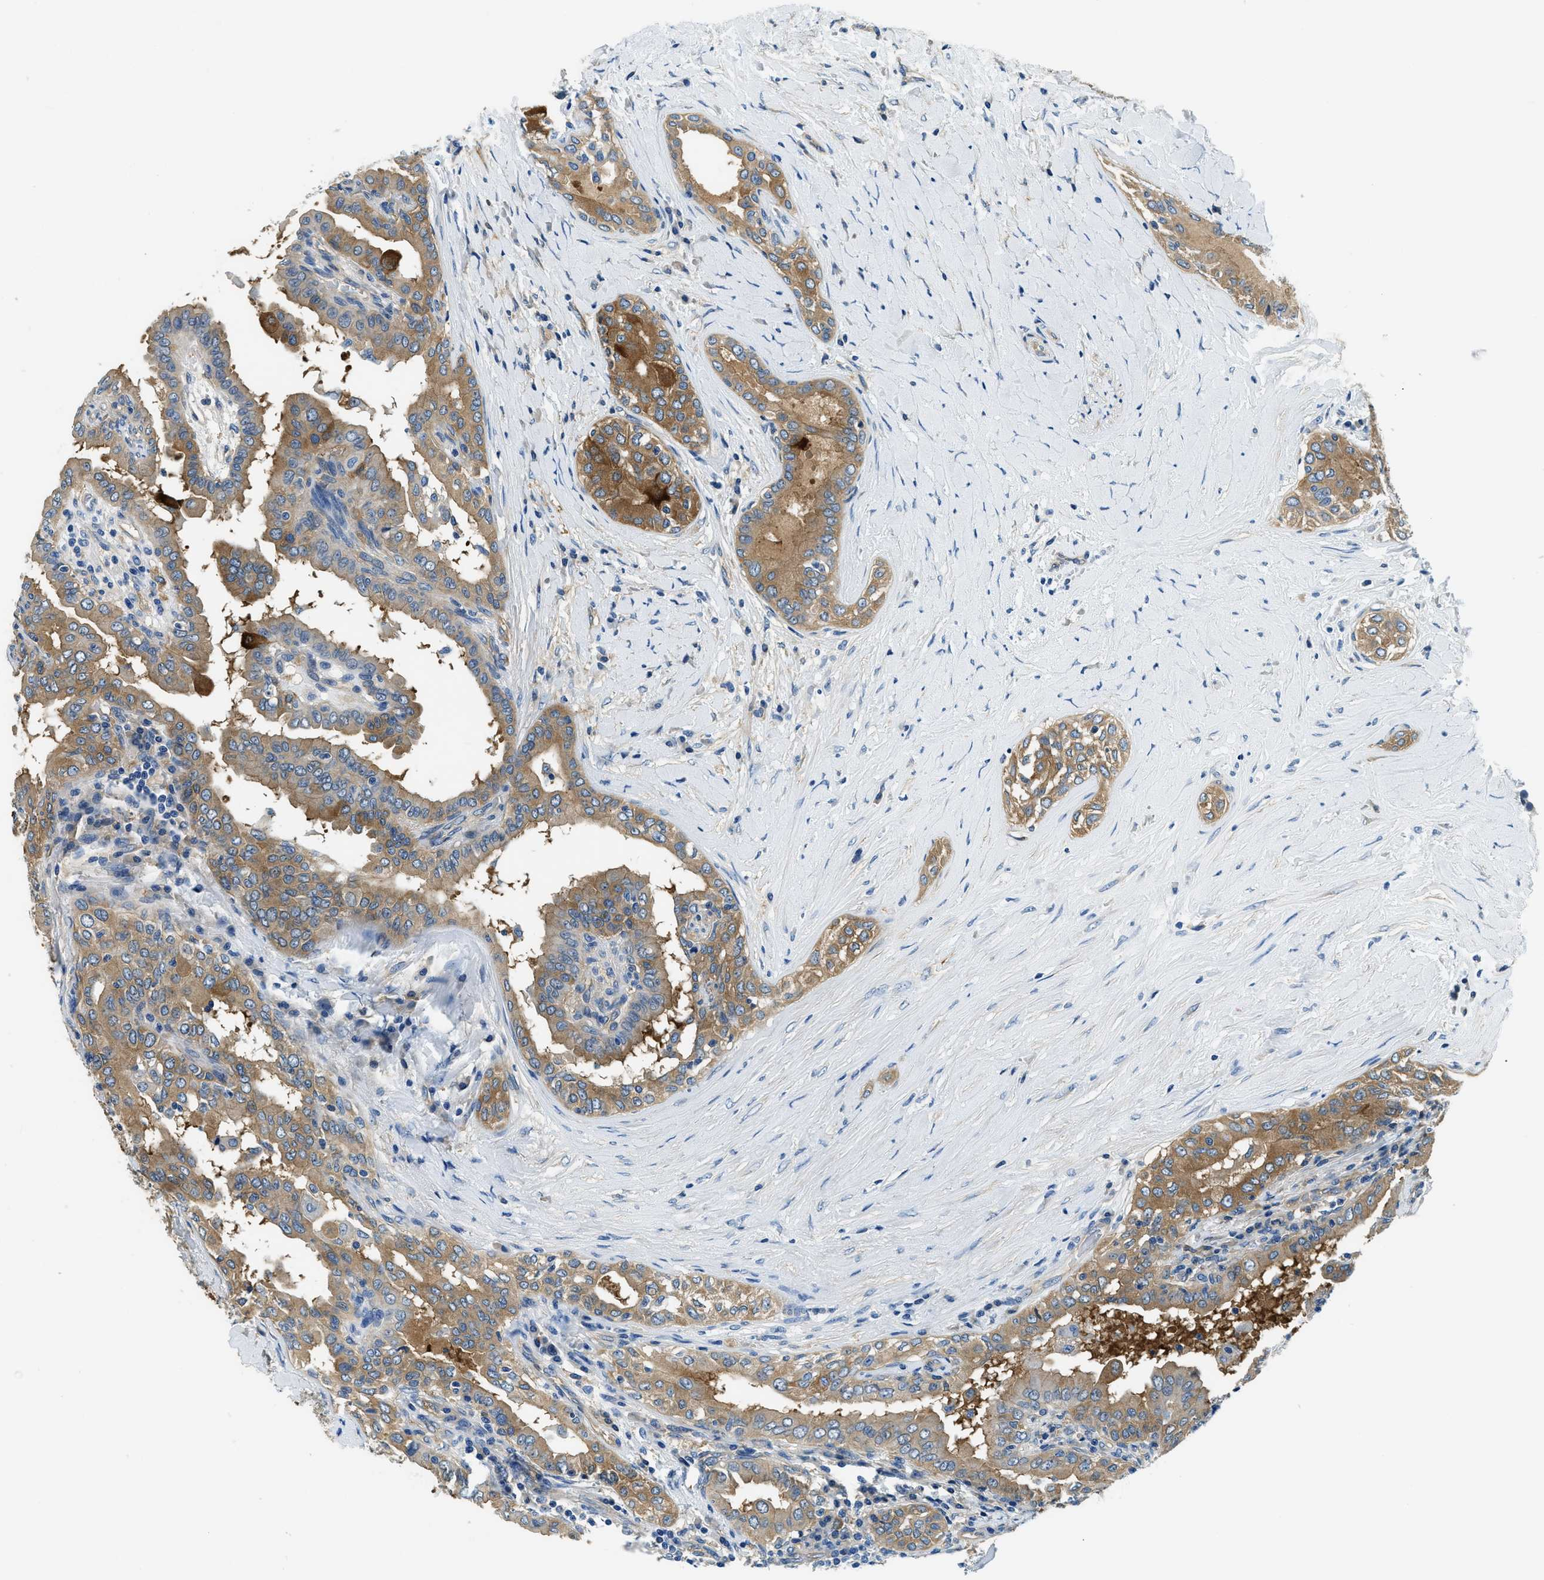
{"staining": {"intensity": "moderate", "quantity": "25%-75%", "location": "cytoplasmic/membranous"}, "tissue": "thyroid cancer", "cell_type": "Tumor cells", "image_type": "cancer", "snomed": [{"axis": "morphology", "description": "Papillary adenocarcinoma, NOS"}, {"axis": "topography", "description": "Thyroid gland"}], "caption": "Immunohistochemistry (IHC) histopathology image of human papillary adenocarcinoma (thyroid) stained for a protein (brown), which exhibits medium levels of moderate cytoplasmic/membranous staining in approximately 25%-75% of tumor cells.", "gene": "TWF1", "patient": {"sex": "male", "age": 33}}